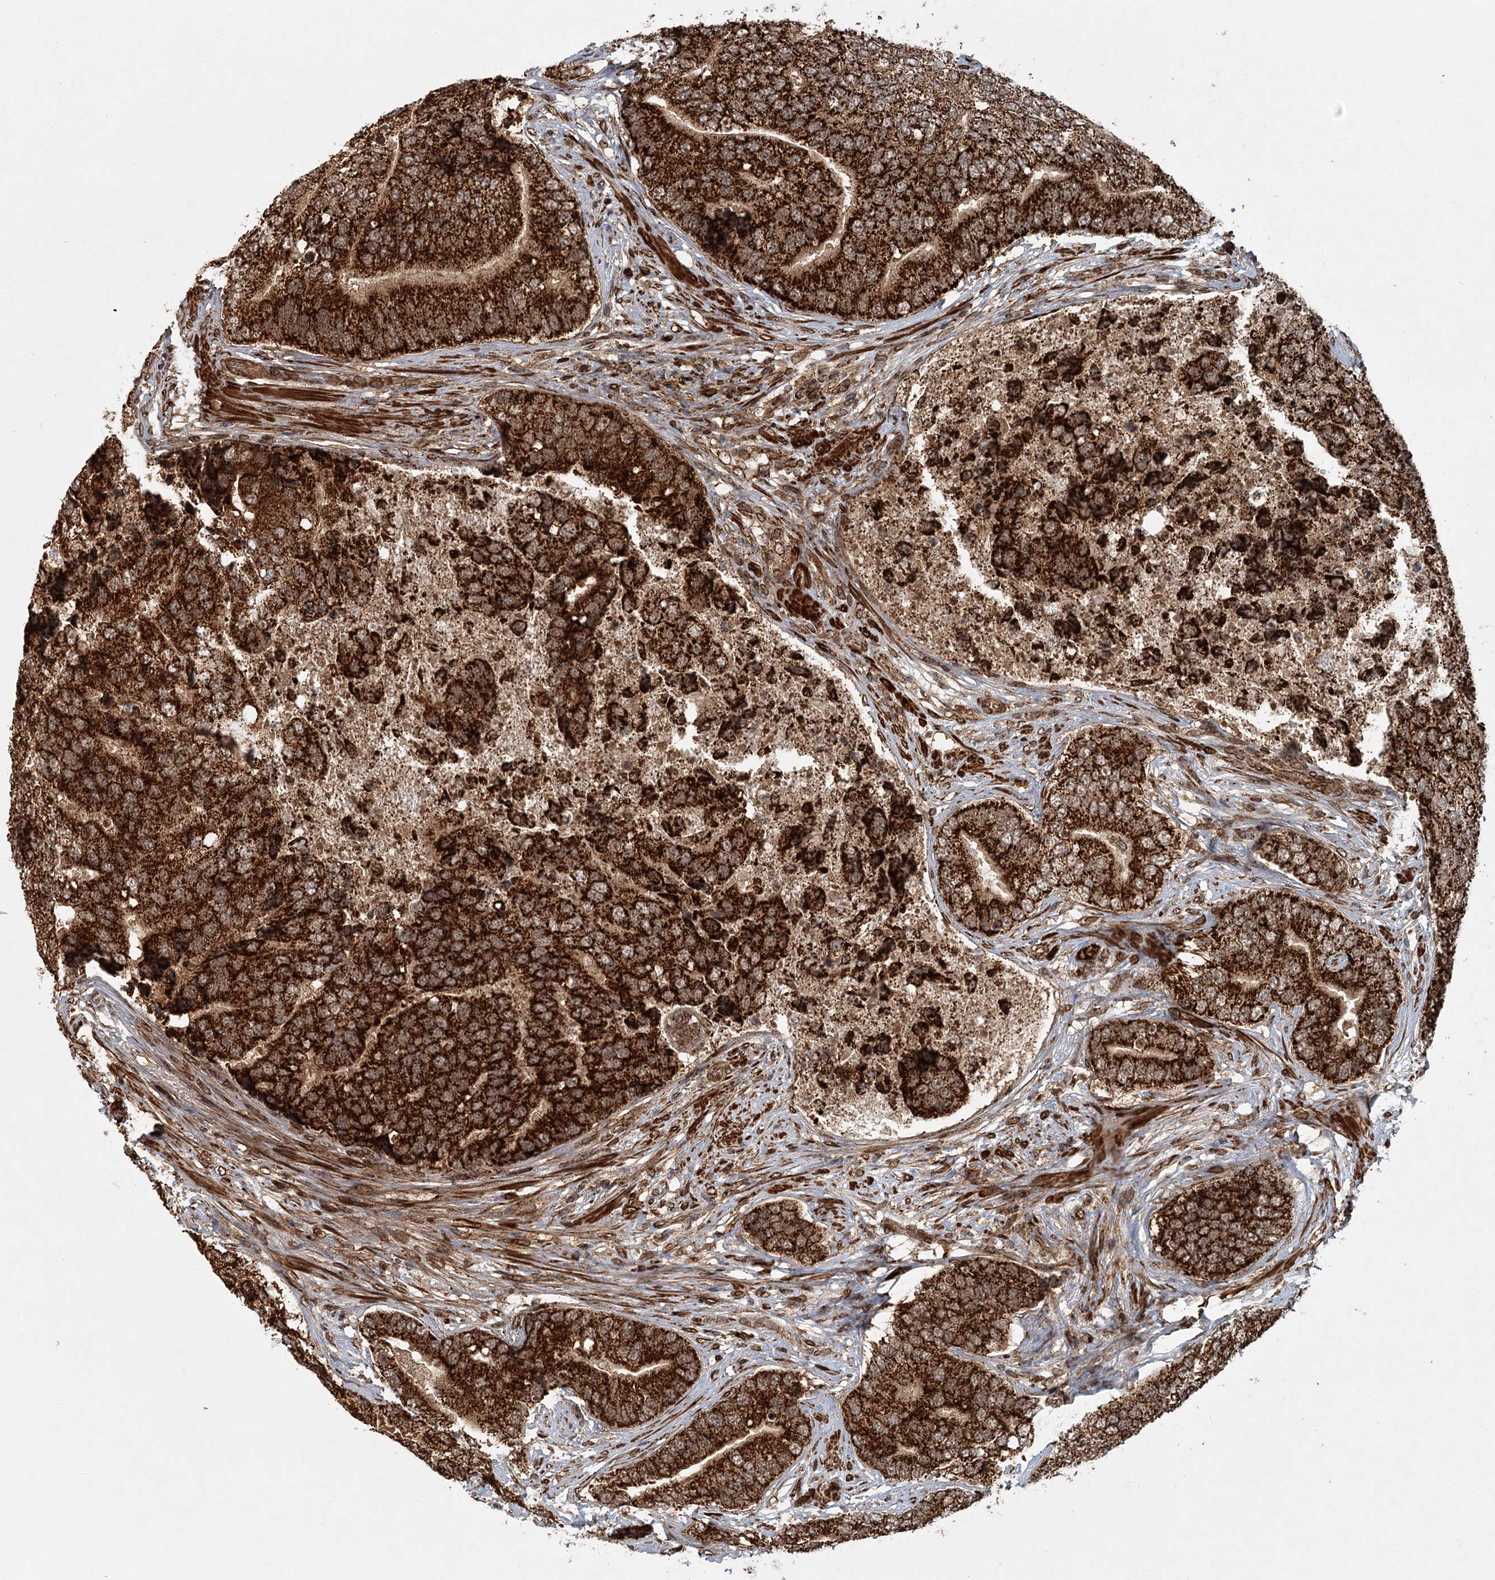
{"staining": {"intensity": "strong", "quantity": ">75%", "location": "cytoplasmic/membranous"}, "tissue": "prostate cancer", "cell_type": "Tumor cells", "image_type": "cancer", "snomed": [{"axis": "morphology", "description": "Adenocarcinoma, High grade"}, {"axis": "topography", "description": "Prostate"}], "caption": "Strong cytoplasmic/membranous positivity for a protein is present in approximately >75% of tumor cells of prostate high-grade adenocarcinoma using immunohistochemistry.", "gene": "BCKDHA", "patient": {"sex": "male", "age": 70}}